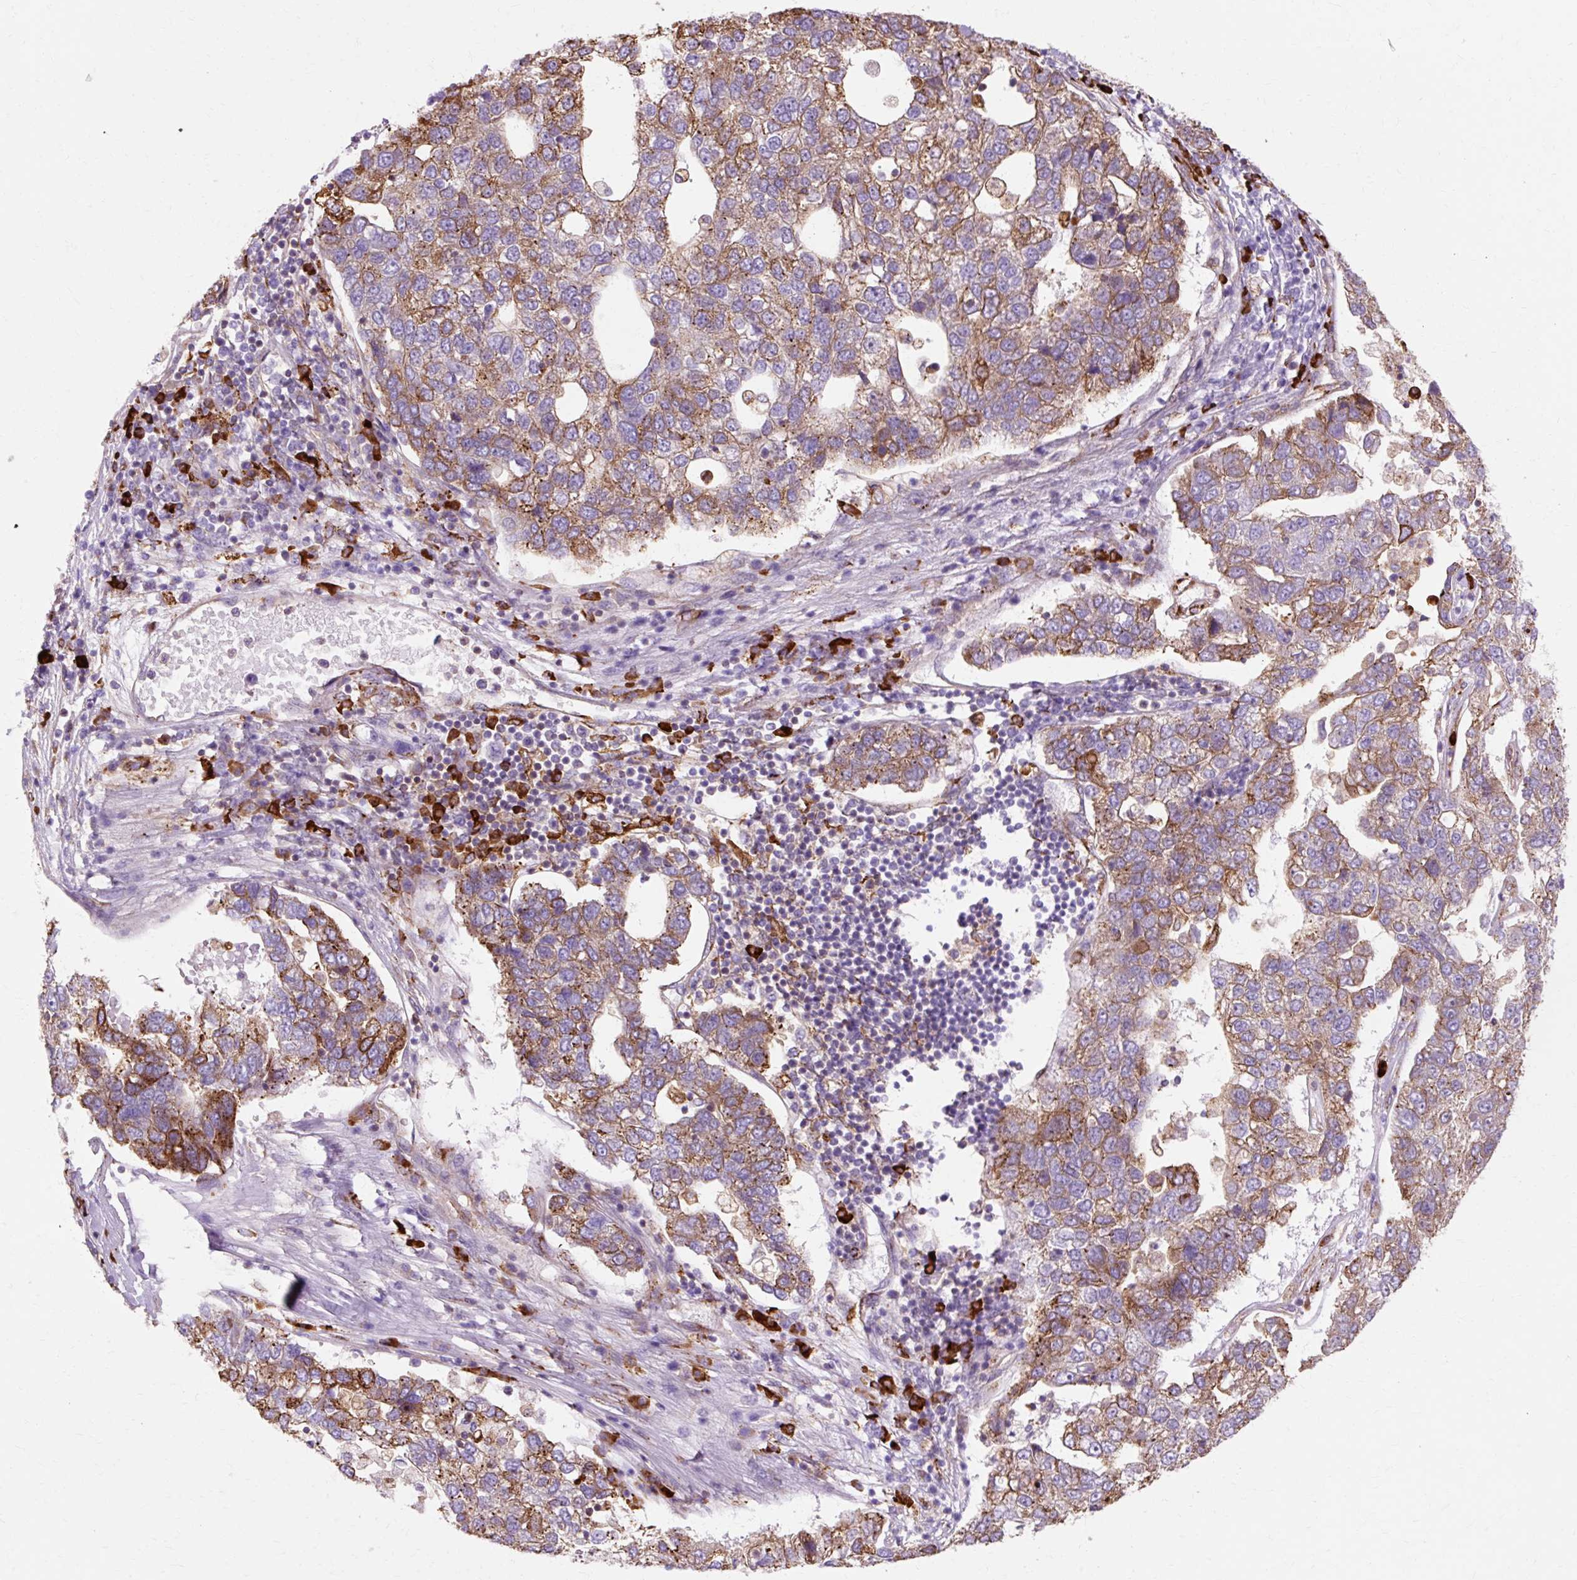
{"staining": {"intensity": "moderate", "quantity": "25%-75%", "location": "cytoplasmic/membranous"}, "tissue": "pancreatic cancer", "cell_type": "Tumor cells", "image_type": "cancer", "snomed": [{"axis": "morphology", "description": "Adenocarcinoma, NOS"}, {"axis": "topography", "description": "Pancreas"}], "caption": "Human pancreatic cancer (adenocarcinoma) stained with a protein marker demonstrates moderate staining in tumor cells.", "gene": "TBC1D2B", "patient": {"sex": "female", "age": 61}}